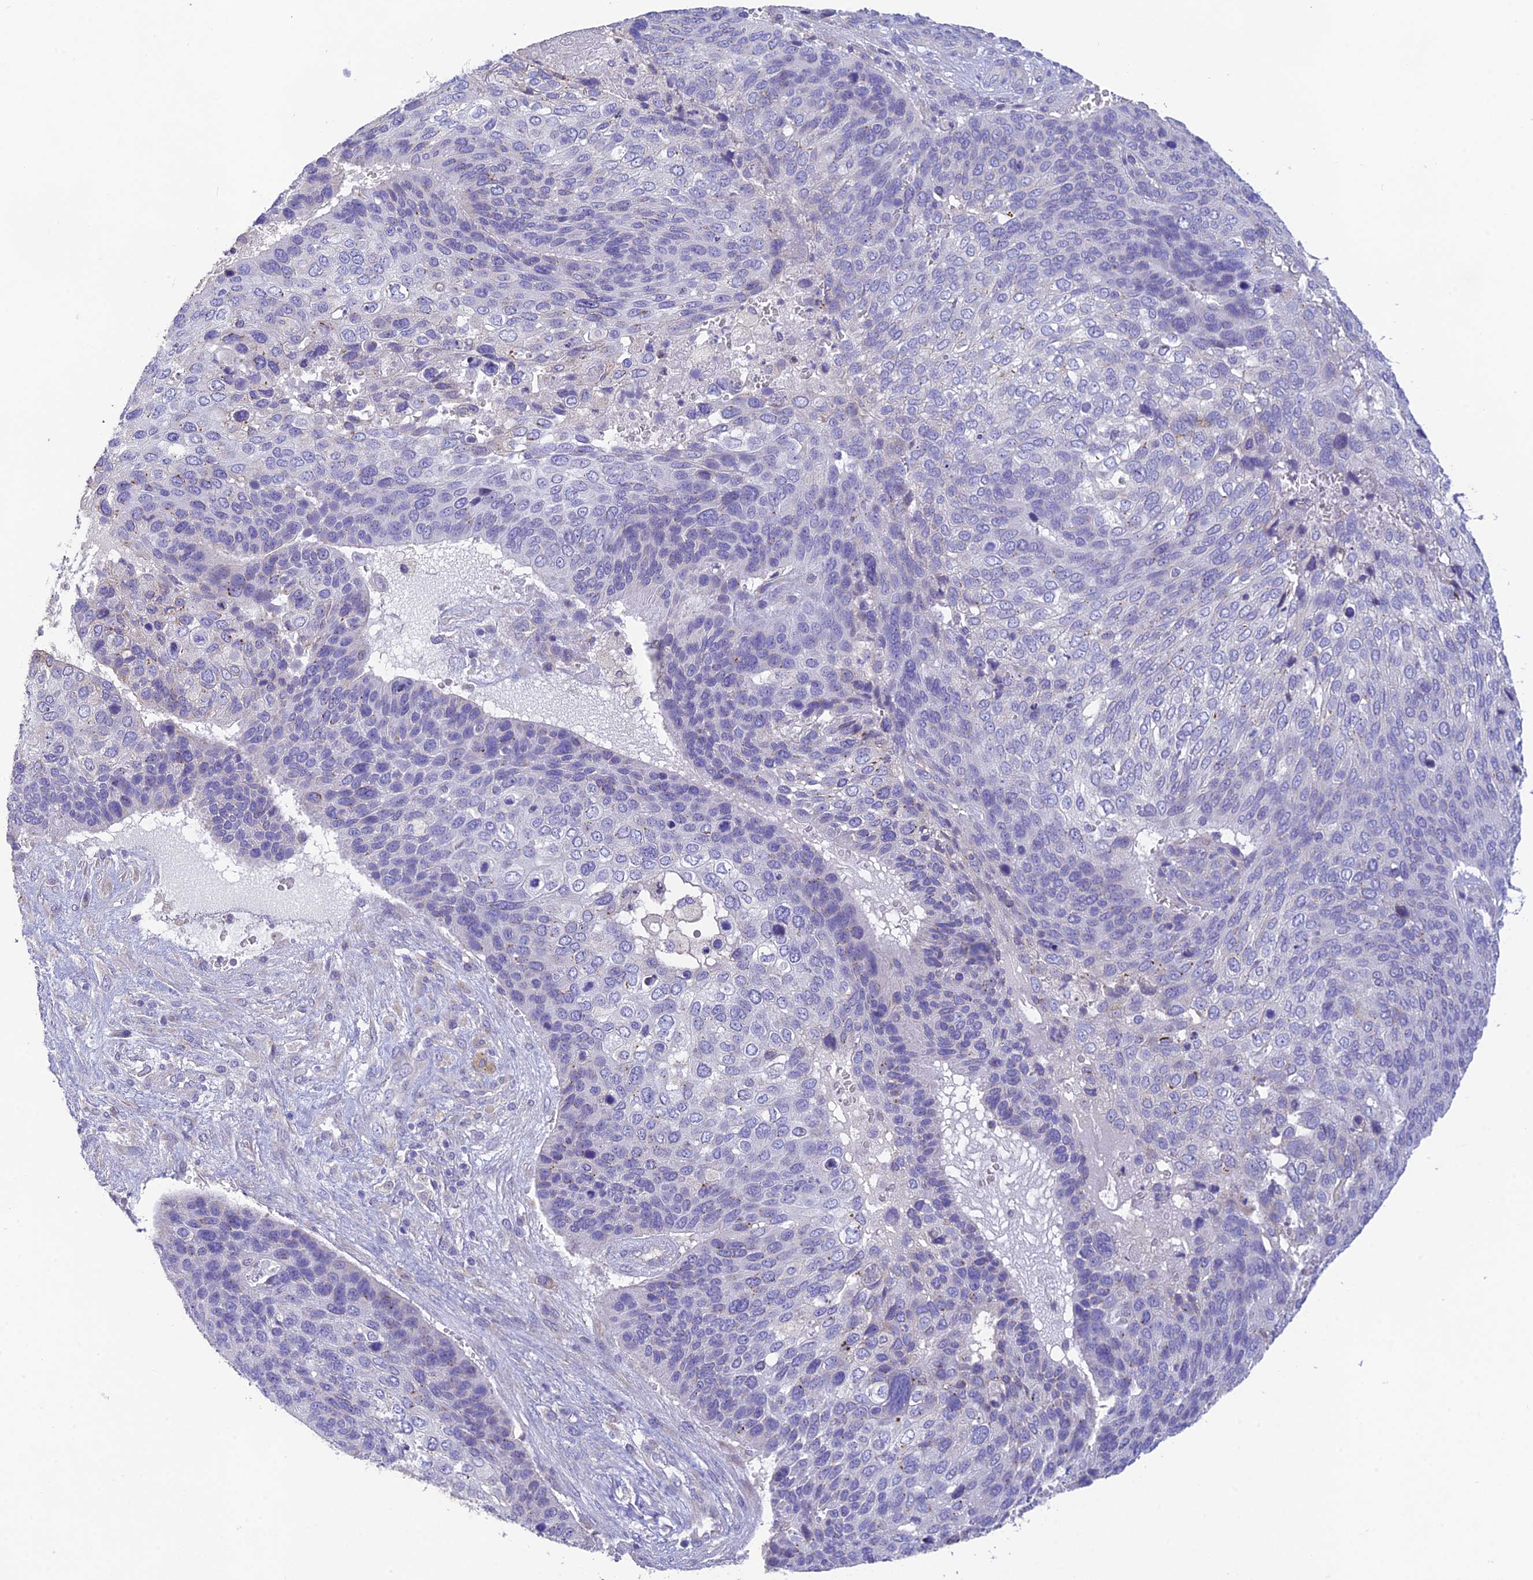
{"staining": {"intensity": "negative", "quantity": "none", "location": "none"}, "tissue": "skin cancer", "cell_type": "Tumor cells", "image_type": "cancer", "snomed": [{"axis": "morphology", "description": "Basal cell carcinoma"}, {"axis": "topography", "description": "Skin"}], "caption": "Tumor cells show no significant protein expression in skin cancer (basal cell carcinoma). (Brightfield microscopy of DAB immunohistochemistry at high magnification).", "gene": "HSD17B2", "patient": {"sex": "female", "age": 74}}